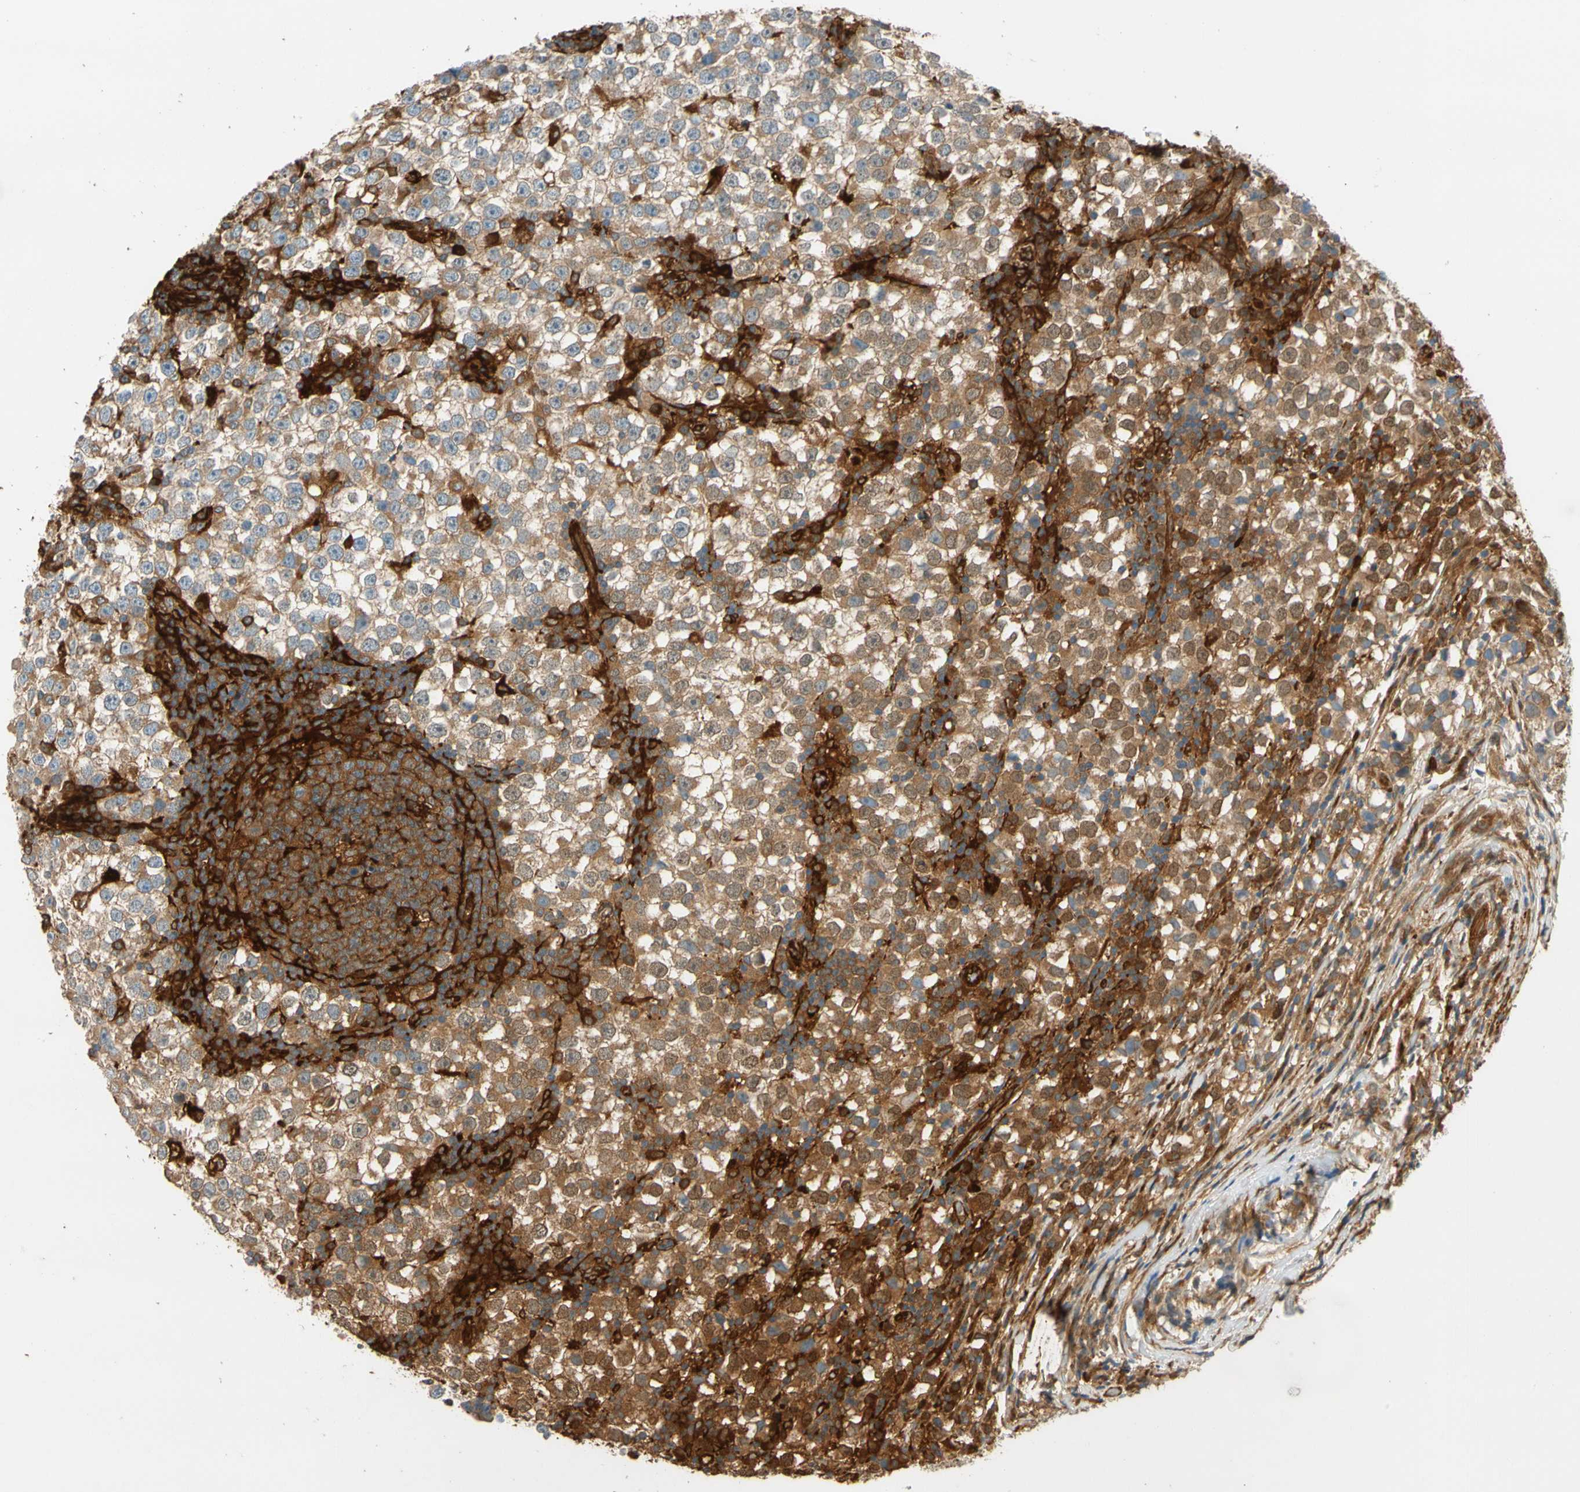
{"staining": {"intensity": "moderate", "quantity": ">75%", "location": "cytoplasmic/membranous"}, "tissue": "testis cancer", "cell_type": "Tumor cells", "image_type": "cancer", "snomed": [{"axis": "morphology", "description": "Seminoma, NOS"}, {"axis": "topography", "description": "Testis"}], "caption": "Moderate cytoplasmic/membranous protein positivity is appreciated in about >75% of tumor cells in testis cancer (seminoma). The staining was performed using DAB to visualize the protein expression in brown, while the nuclei were stained in blue with hematoxylin (Magnification: 20x).", "gene": "PARP14", "patient": {"sex": "male", "age": 65}}